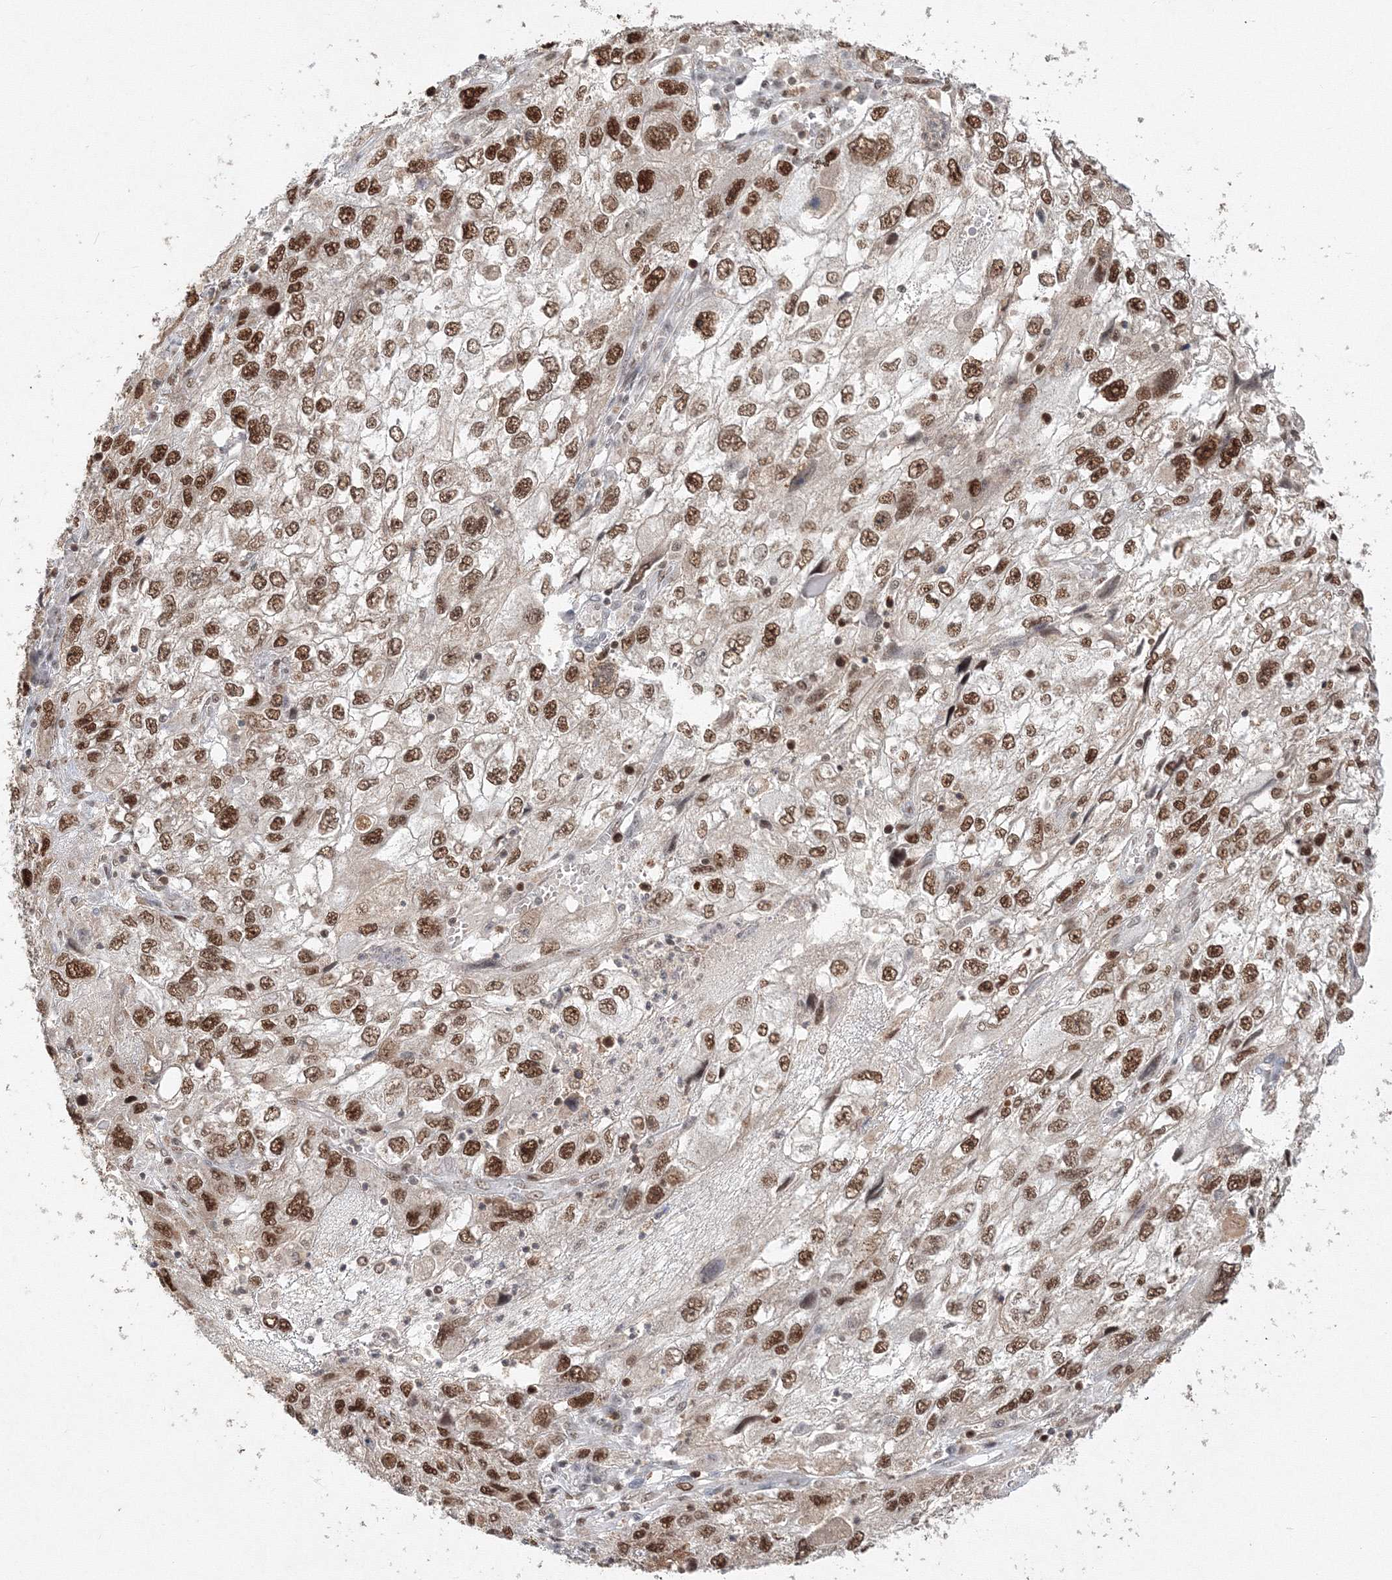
{"staining": {"intensity": "strong", "quantity": ">75%", "location": "nuclear"}, "tissue": "endometrial cancer", "cell_type": "Tumor cells", "image_type": "cancer", "snomed": [{"axis": "morphology", "description": "Adenocarcinoma, NOS"}, {"axis": "topography", "description": "Endometrium"}], "caption": "Approximately >75% of tumor cells in adenocarcinoma (endometrial) show strong nuclear protein positivity as visualized by brown immunohistochemical staining.", "gene": "IWS1", "patient": {"sex": "female", "age": 49}}